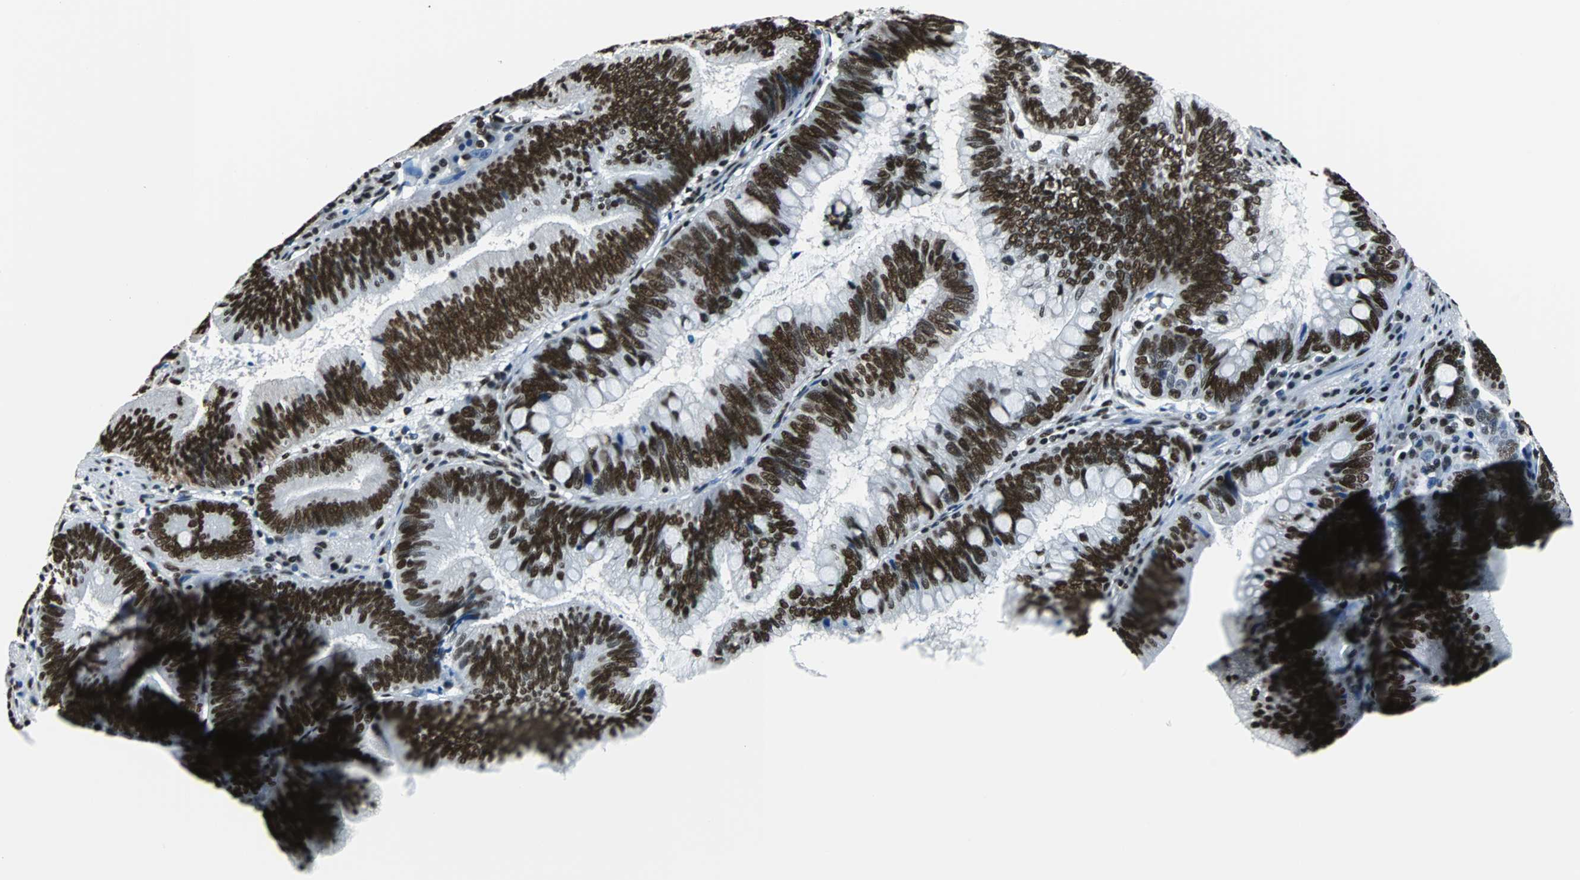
{"staining": {"intensity": "strong", "quantity": ">75%", "location": "nuclear"}, "tissue": "pancreatic cancer", "cell_type": "Tumor cells", "image_type": "cancer", "snomed": [{"axis": "morphology", "description": "Adenocarcinoma, NOS"}, {"axis": "topography", "description": "Pancreas"}], "caption": "An immunohistochemistry histopathology image of tumor tissue is shown. Protein staining in brown labels strong nuclear positivity in pancreatic adenocarcinoma within tumor cells.", "gene": "FUBP1", "patient": {"sex": "male", "age": 82}}